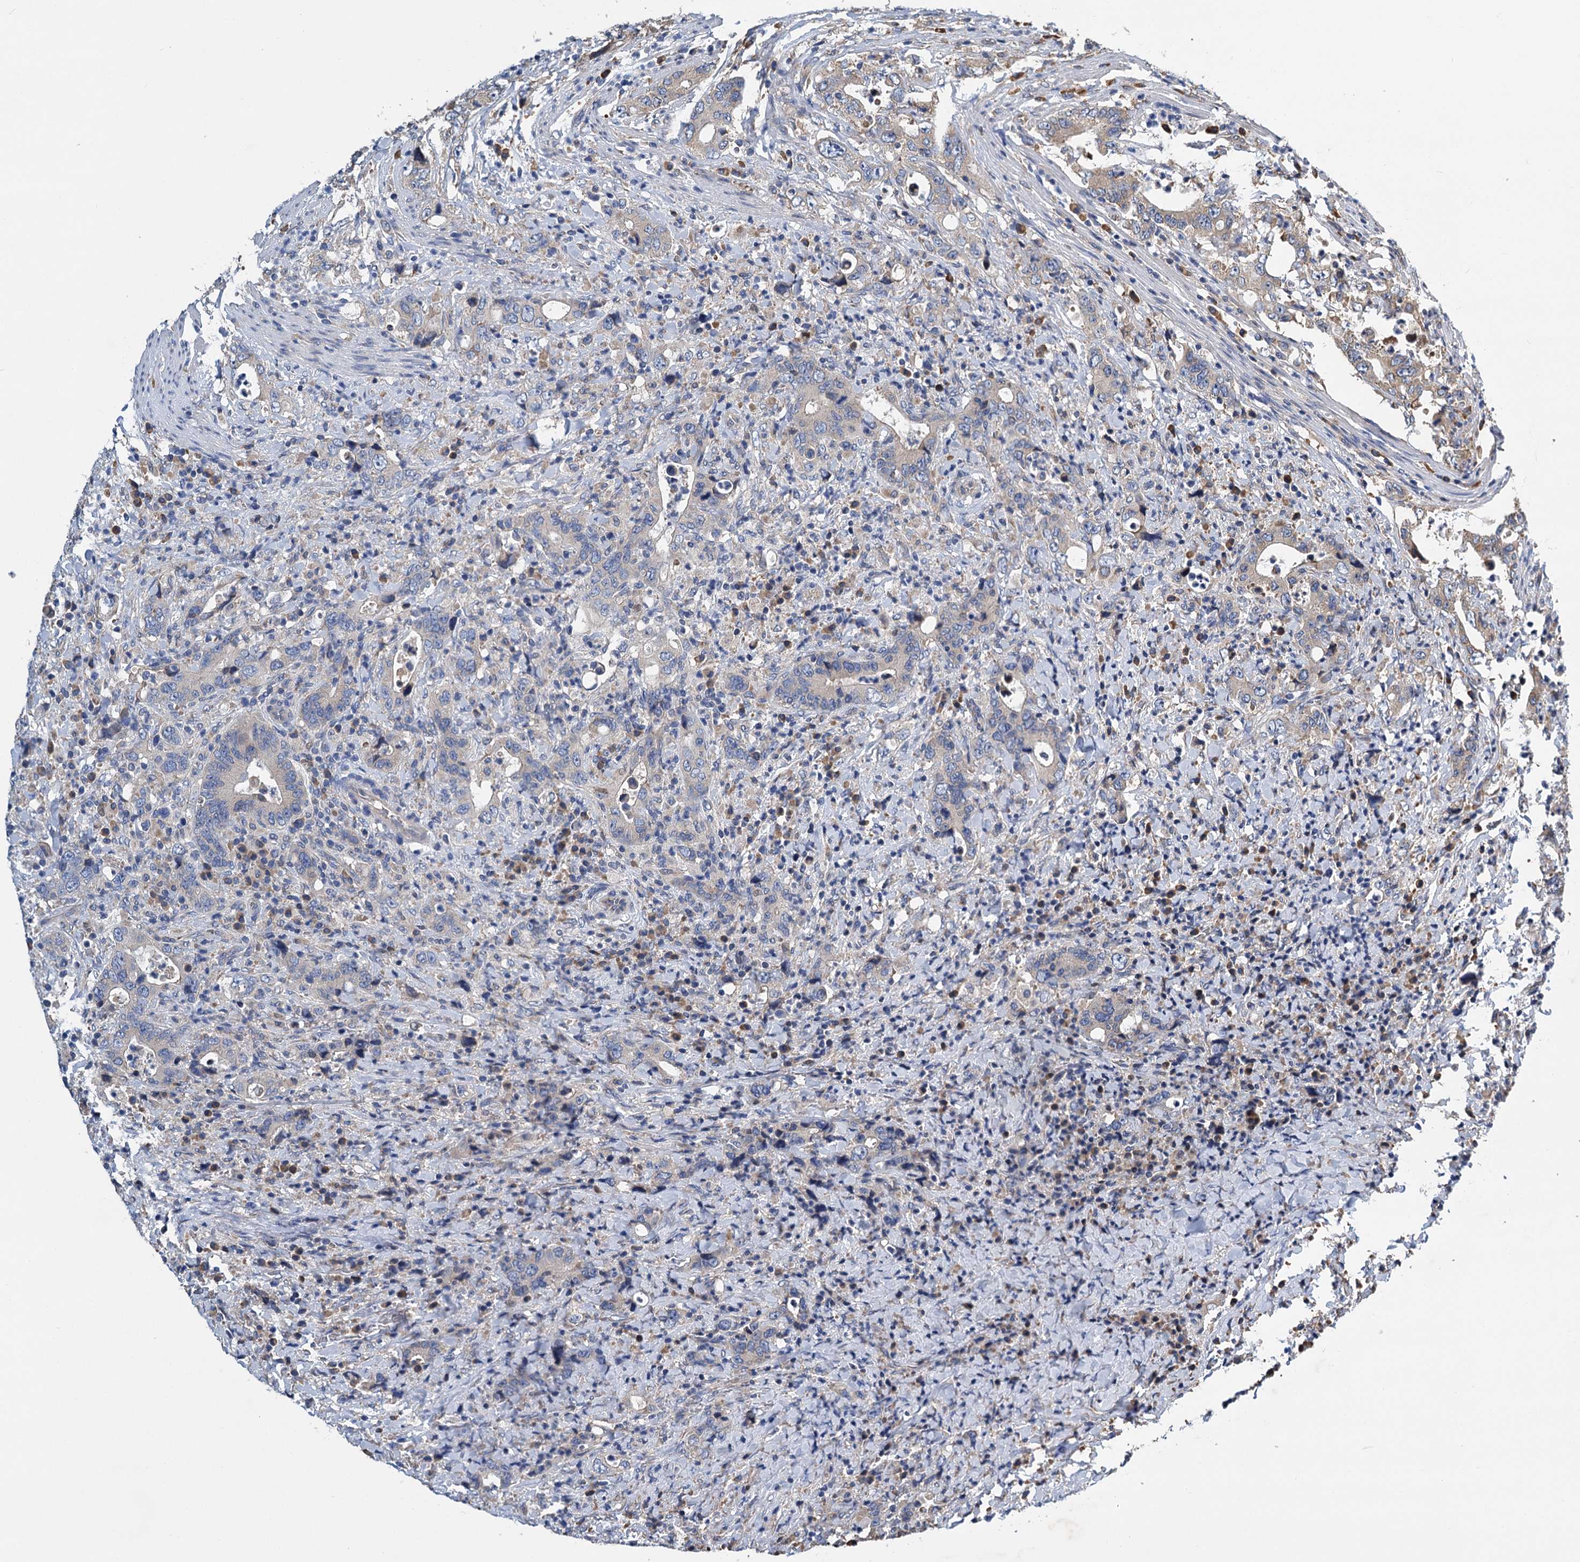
{"staining": {"intensity": "moderate", "quantity": "<25%", "location": "cytoplasmic/membranous"}, "tissue": "colorectal cancer", "cell_type": "Tumor cells", "image_type": "cancer", "snomed": [{"axis": "morphology", "description": "Adenocarcinoma, NOS"}, {"axis": "topography", "description": "Colon"}], "caption": "Immunohistochemistry histopathology image of neoplastic tissue: human colorectal cancer stained using IHC demonstrates low levels of moderate protein expression localized specifically in the cytoplasmic/membranous of tumor cells, appearing as a cytoplasmic/membranous brown color.", "gene": "LINS1", "patient": {"sex": "female", "age": 75}}